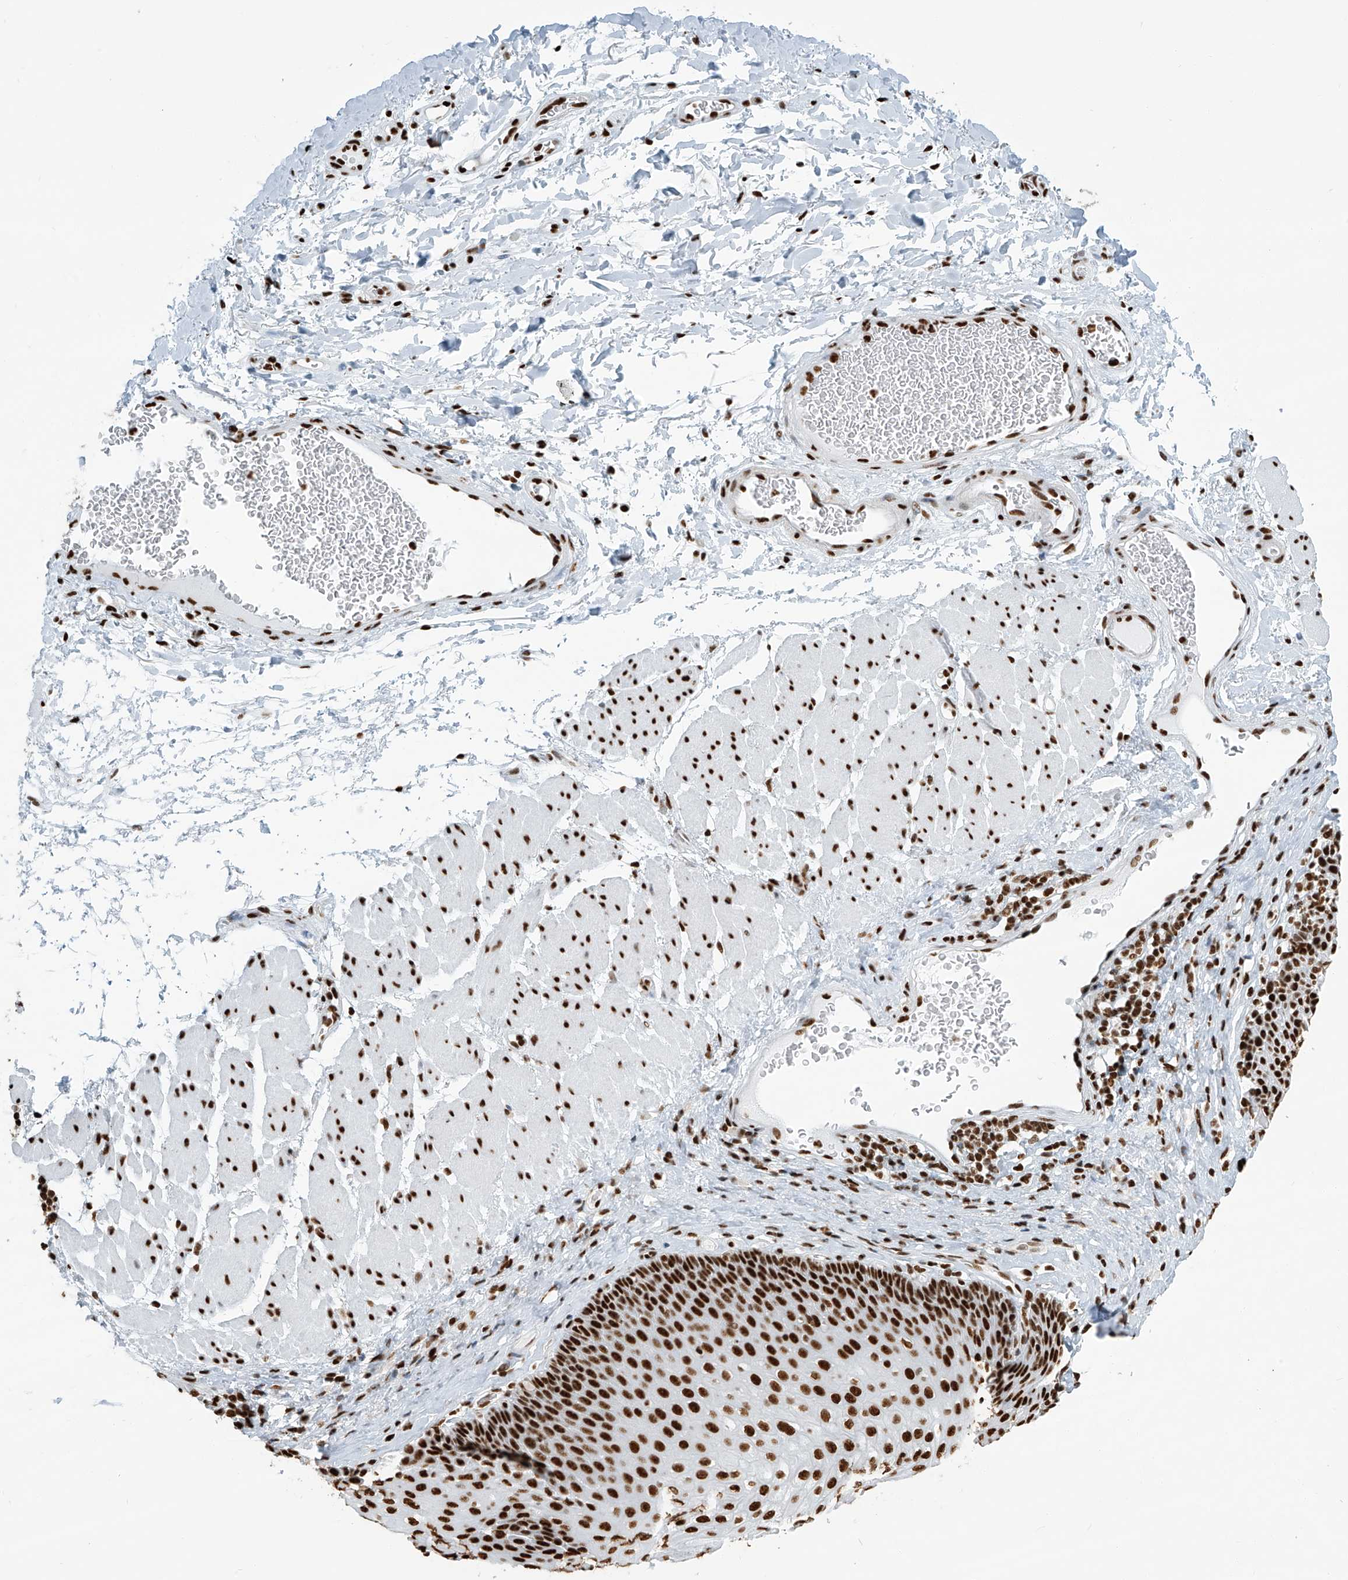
{"staining": {"intensity": "strong", "quantity": ">75%", "location": "nuclear"}, "tissue": "esophagus", "cell_type": "Squamous epithelial cells", "image_type": "normal", "snomed": [{"axis": "morphology", "description": "Normal tissue, NOS"}, {"axis": "topography", "description": "Esophagus"}], "caption": "Esophagus was stained to show a protein in brown. There is high levels of strong nuclear positivity in approximately >75% of squamous epithelial cells. (brown staining indicates protein expression, while blue staining denotes nuclei).", "gene": "ENSG00000257390", "patient": {"sex": "female", "age": 66}}